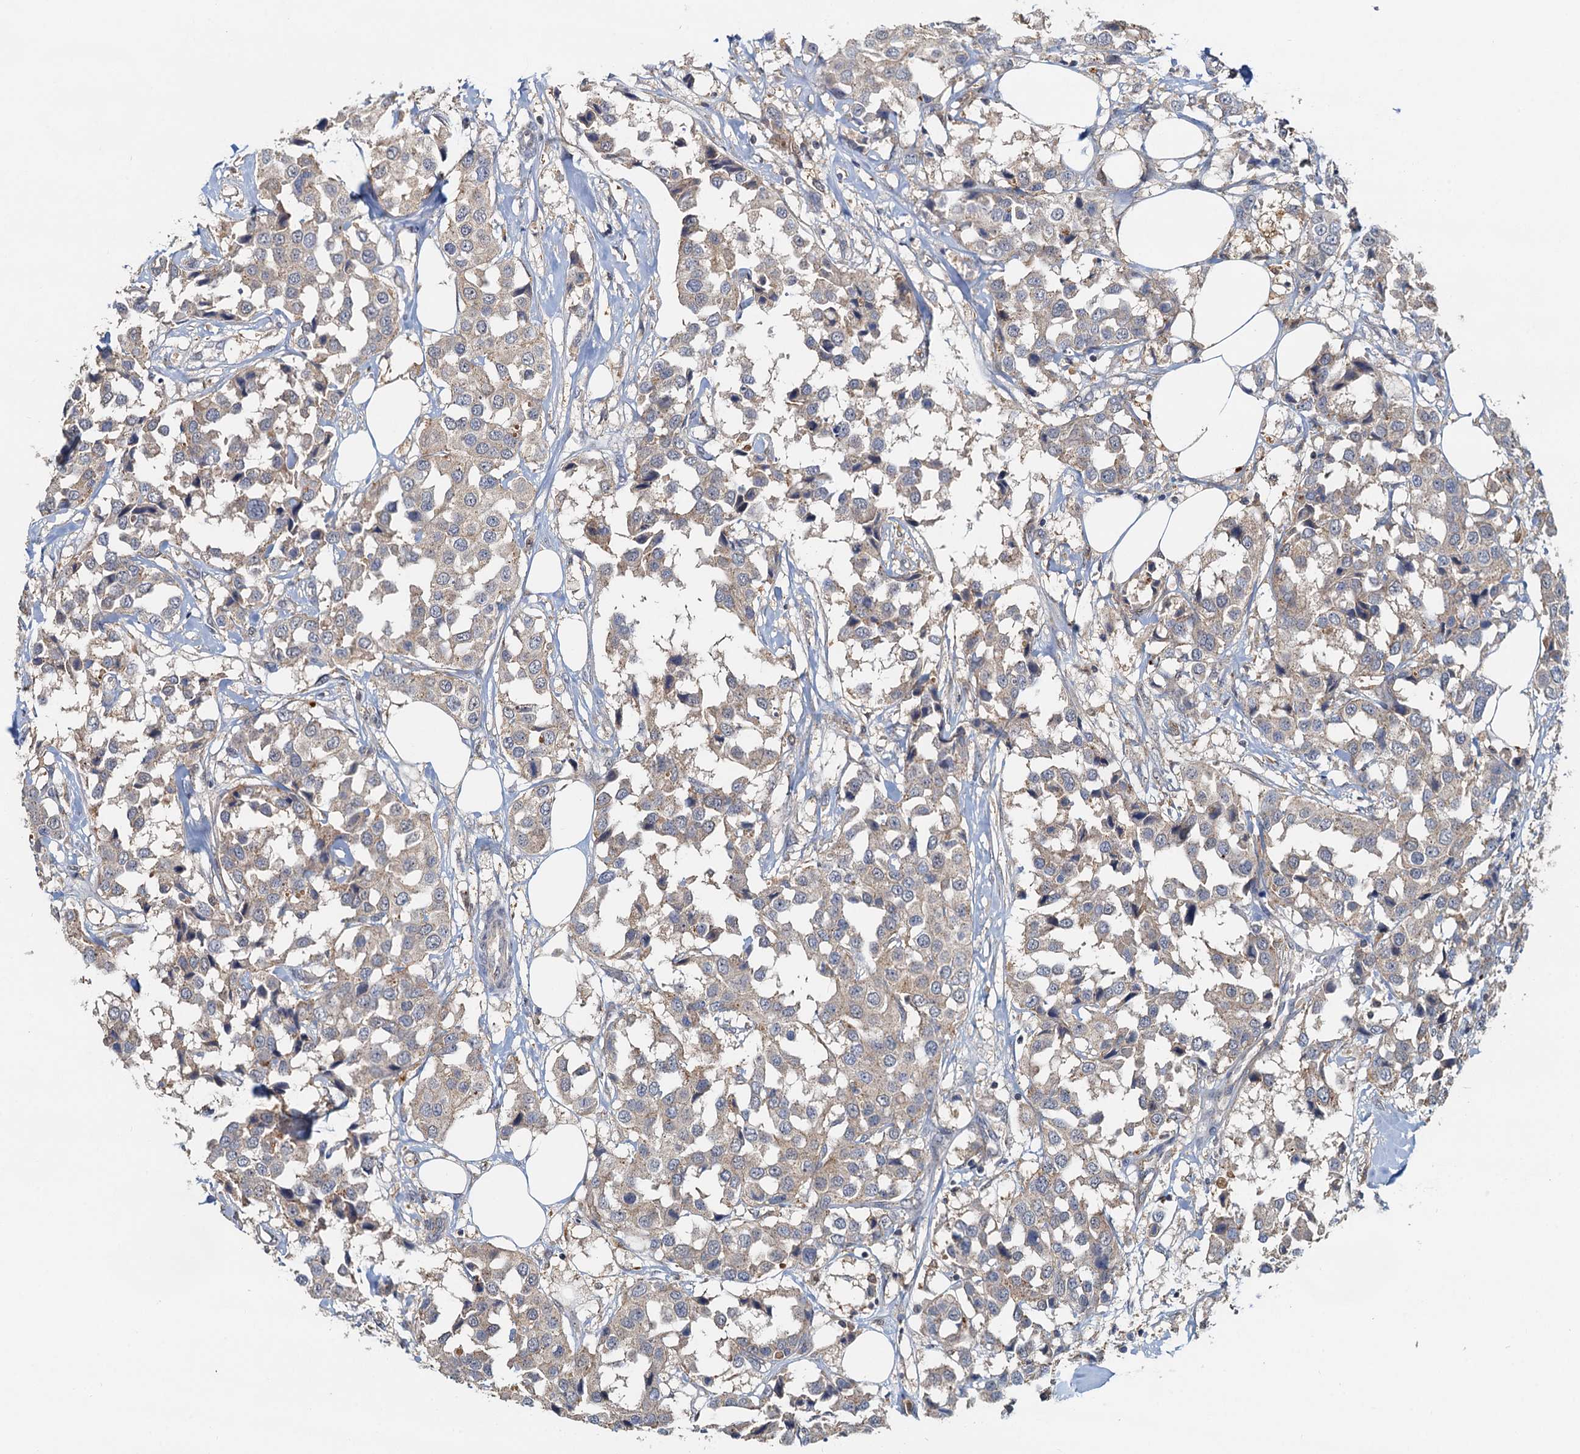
{"staining": {"intensity": "weak", "quantity": ">75%", "location": "cytoplasmic/membranous"}, "tissue": "breast cancer", "cell_type": "Tumor cells", "image_type": "cancer", "snomed": [{"axis": "morphology", "description": "Duct carcinoma"}, {"axis": "topography", "description": "Breast"}], "caption": "Immunohistochemistry micrograph of human breast cancer stained for a protein (brown), which demonstrates low levels of weak cytoplasmic/membranous staining in approximately >75% of tumor cells.", "gene": "TOLLIP", "patient": {"sex": "female", "age": 80}}